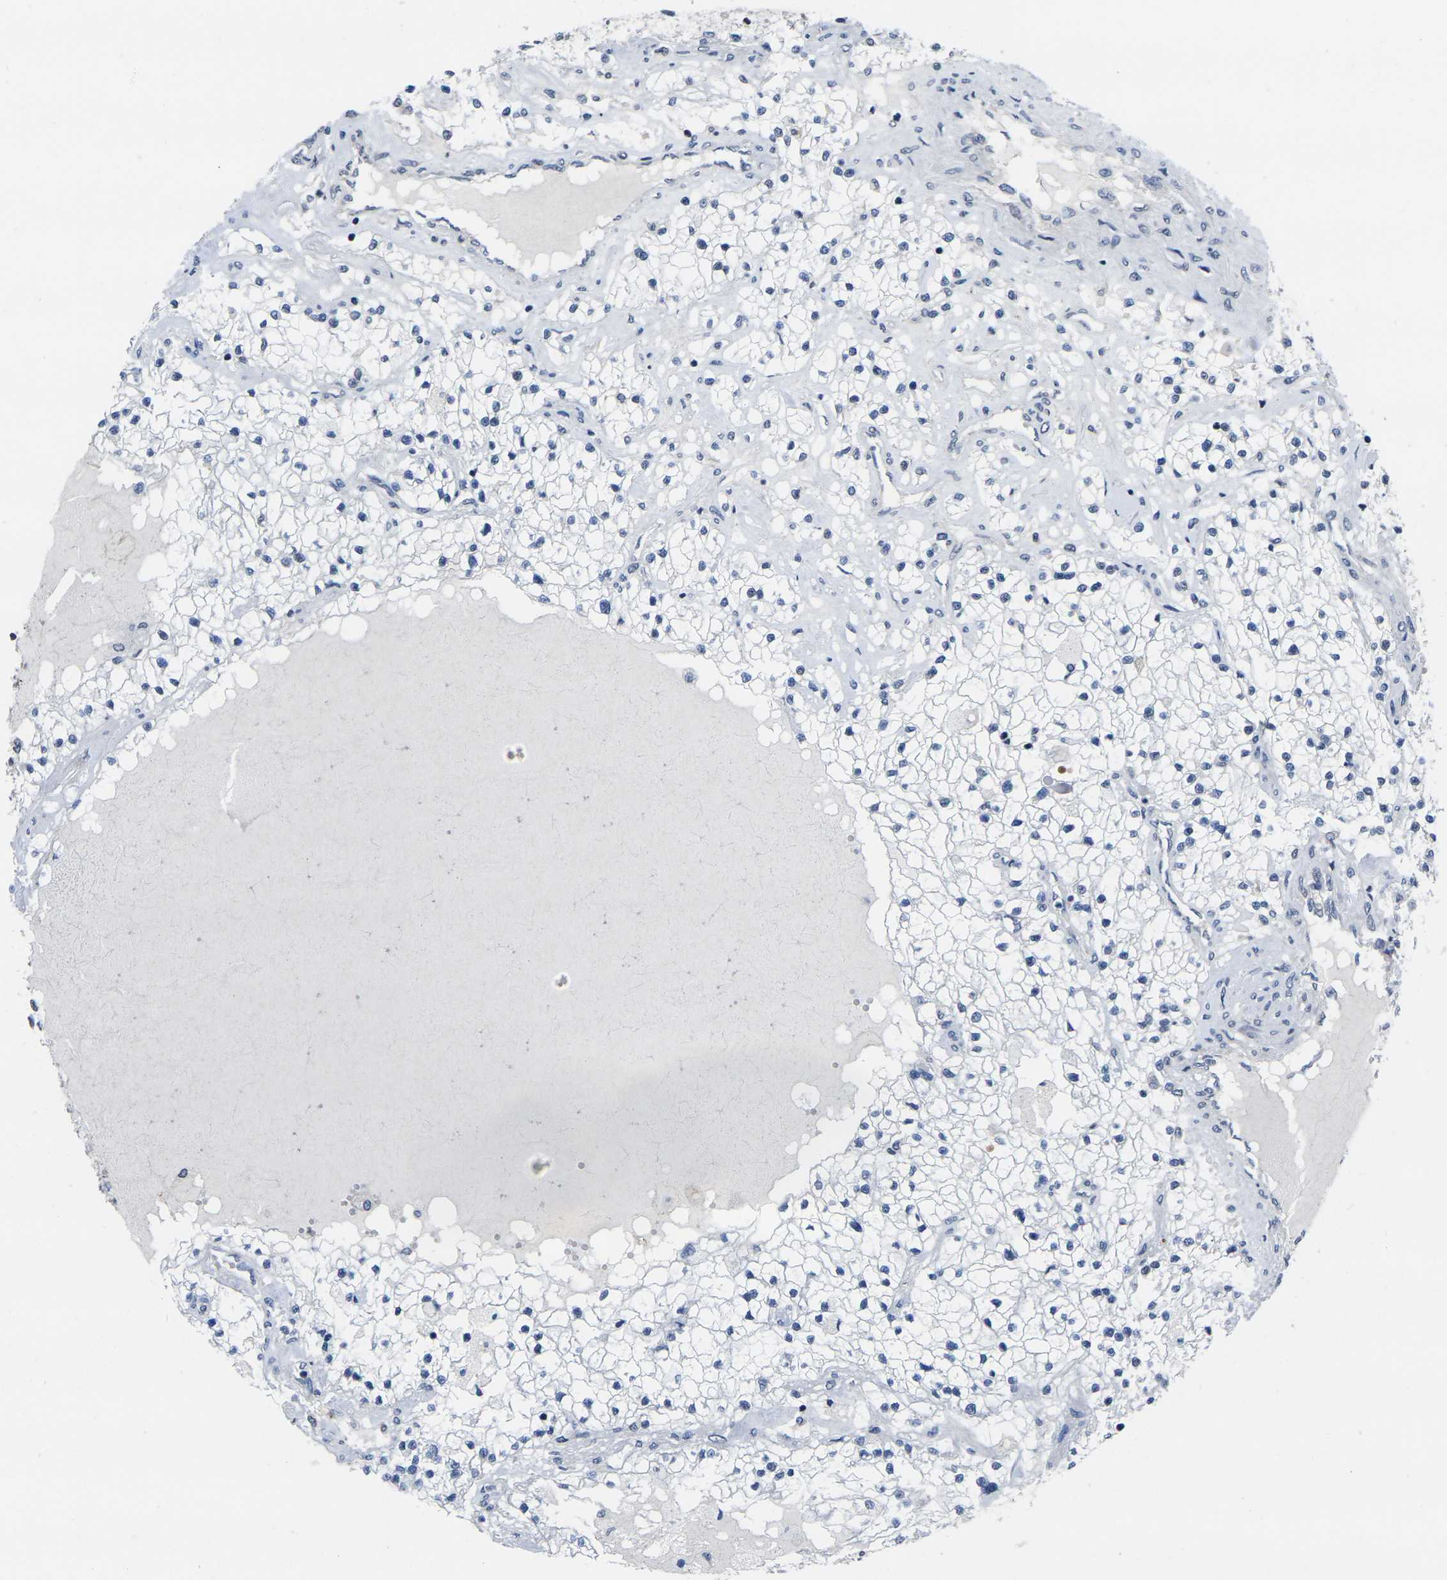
{"staining": {"intensity": "negative", "quantity": "none", "location": "none"}, "tissue": "renal cancer", "cell_type": "Tumor cells", "image_type": "cancer", "snomed": [{"axis": "morphology", "description": "Adenocarcinoma, NOS"}, {"axis": "topography", "description": "Kidney"}], "caption": "DAB immunohistochemical staining of renal cancer (adenocarcinoma) demonstrates no significant staining in tumor cells. (DAB (3,3'-diaminobenzidine) immunohistochemistry, high magnification).", "gene": "RBM7", "patient": {"sex": "male", "age": 68}}